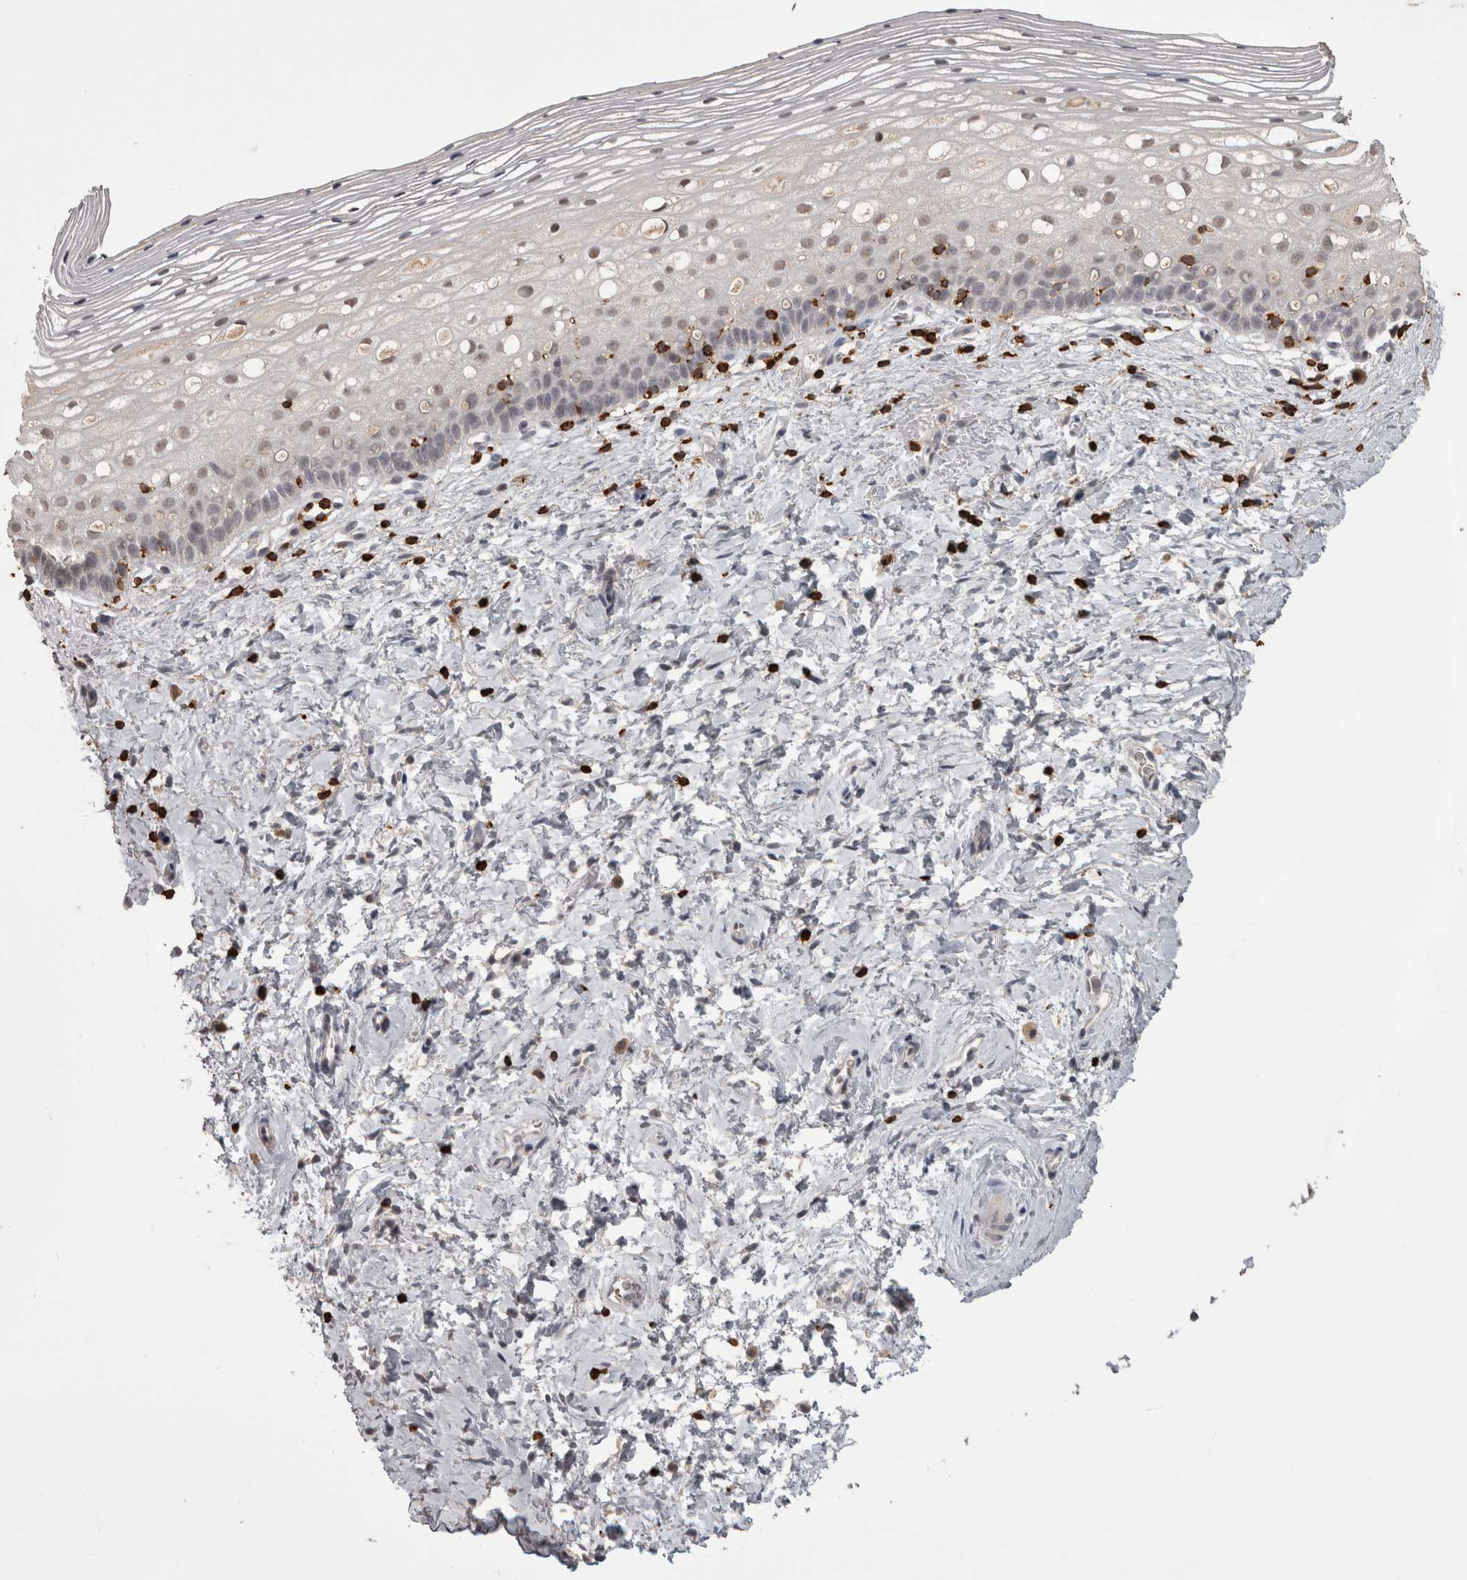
{"staining": {"intensity": "weak", "quantity": "<25%", "location": "nuclear"}, "tissue": "cervix", "cell_type": "Squamous epithelial cells", "image_type": "normal", "snomed": [{"axis": "morphology", "description": "Normal tissue, NOS"}, {"axis": "topography", "description": "Cervix"}], "caption": "Protein analysis of benign cervix reveals no significant positivity in squamous epithelial cells.", "gene": "SKAP1", "patient": {"sex": "female", "age": 72}}